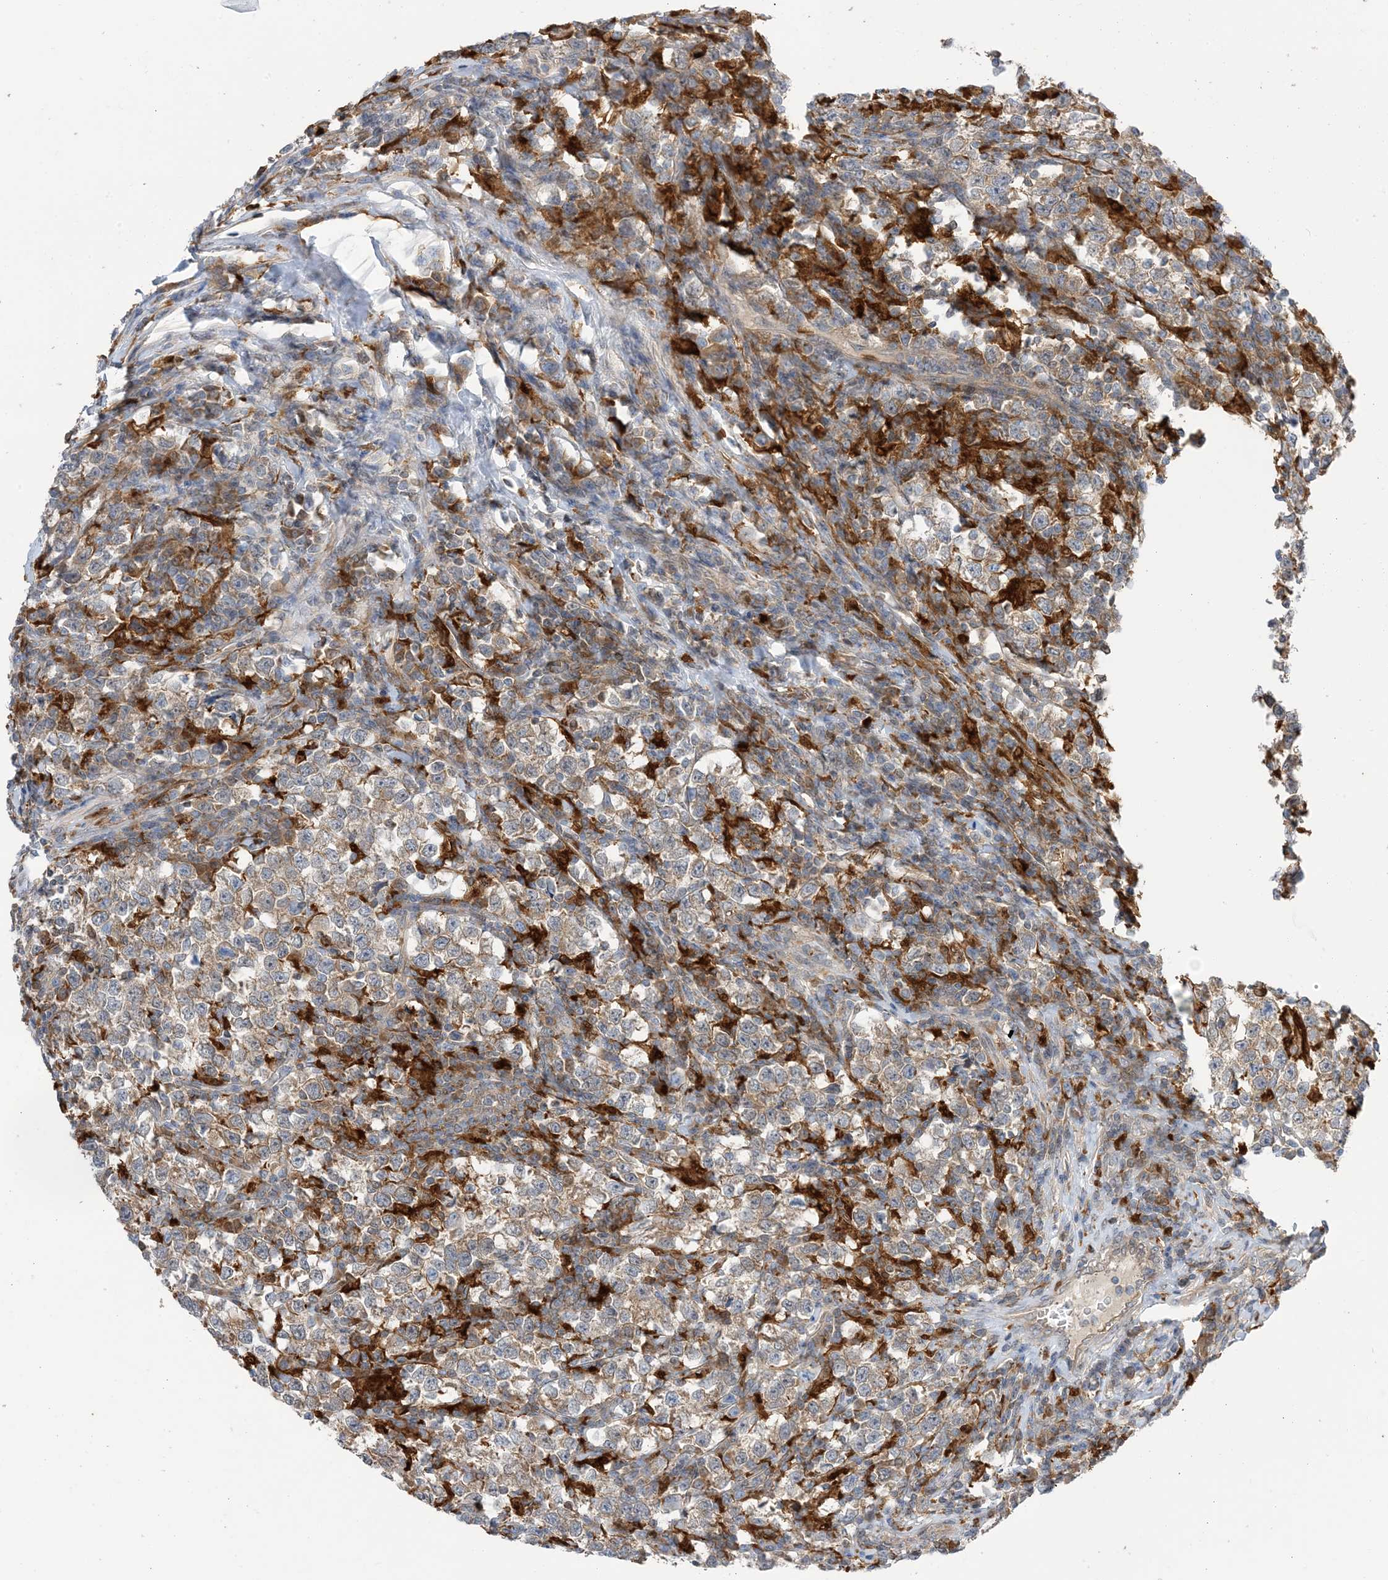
{"staining": {"intensity": "weak", "quantity": ">75%", "location": "cytoplasmic/membranous"}, "tissue": "testis cancer", "cell_type": "Tumor cells", "image_type": "cancer", "snomed": [{"axis": "morphology", "description": "Normal tissue, NOS"}, {"axis": "morphology", "description": "Seminoma, NOS"}, {"axis": "topography", "description": "Testis"}], "caption": "Human testis seminoma stained with a brown dye displays weak cytoplasmic/membranous positive expression in about >75% of tumor cells.", "gene": "NAGK", "patient": {"sex": "male", "age": 43}}